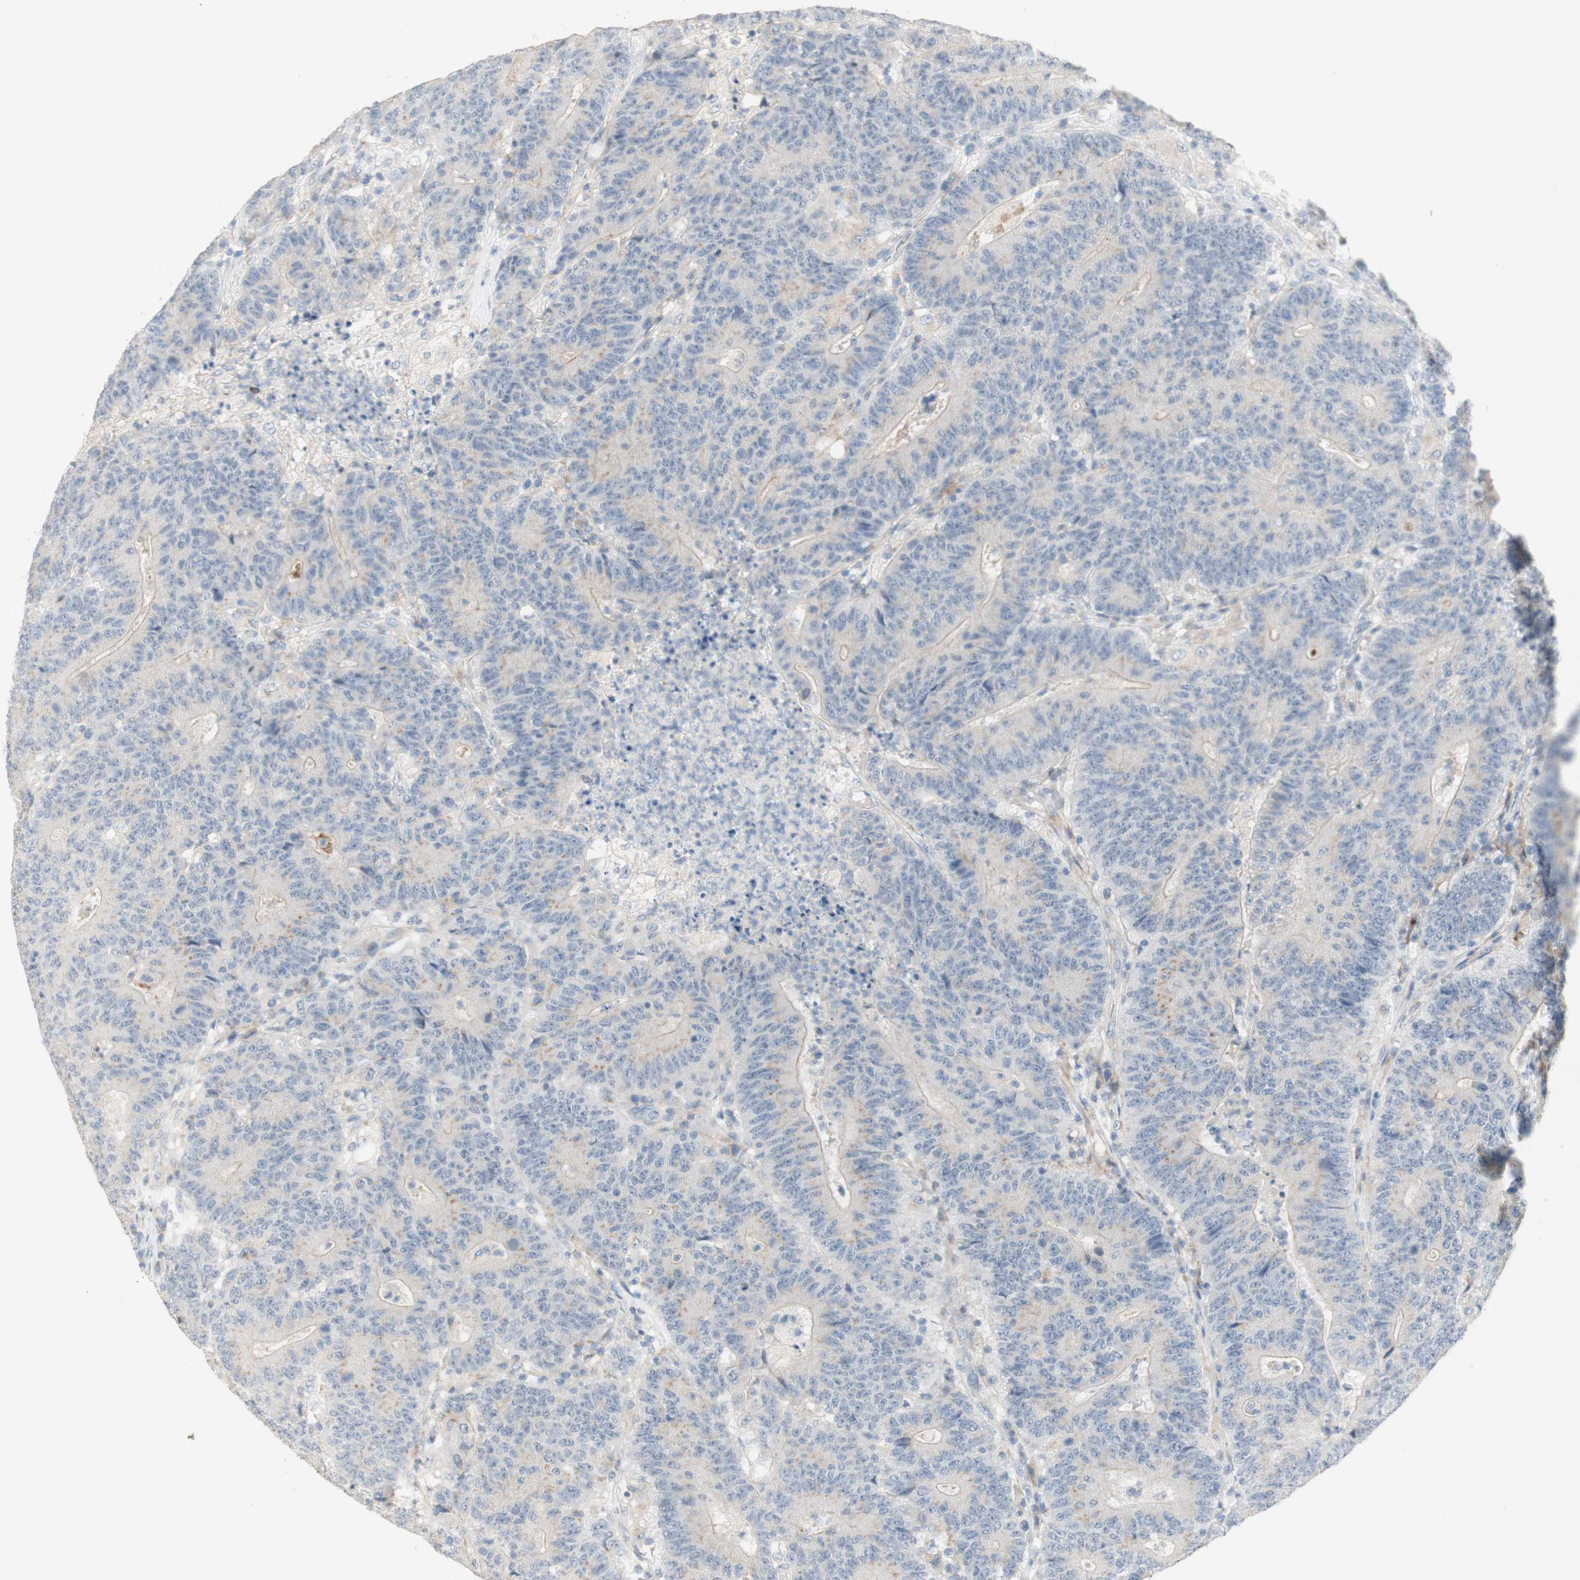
{"staining": {"intensity": "negative", "quantity": "none", "location": "none"}, "tissue": "colorectal cancer", "cell_type": "Tumor cells", "image_type": "cancer", "snomed": [{"axis": "morphology", "description": "Normal tissue, NOS"}, {"axis": "morphology", "description": "Adenocarcinoma, NOS"}, {"axis": "topography", "description": "Colon"}], "caption": "Colorectal adenocarcinoma was stained to show a protein in brown. There is no significant staining in tumor cells.", "gene": "MANEA", "patient": {"sex": "female", "age": 75}}